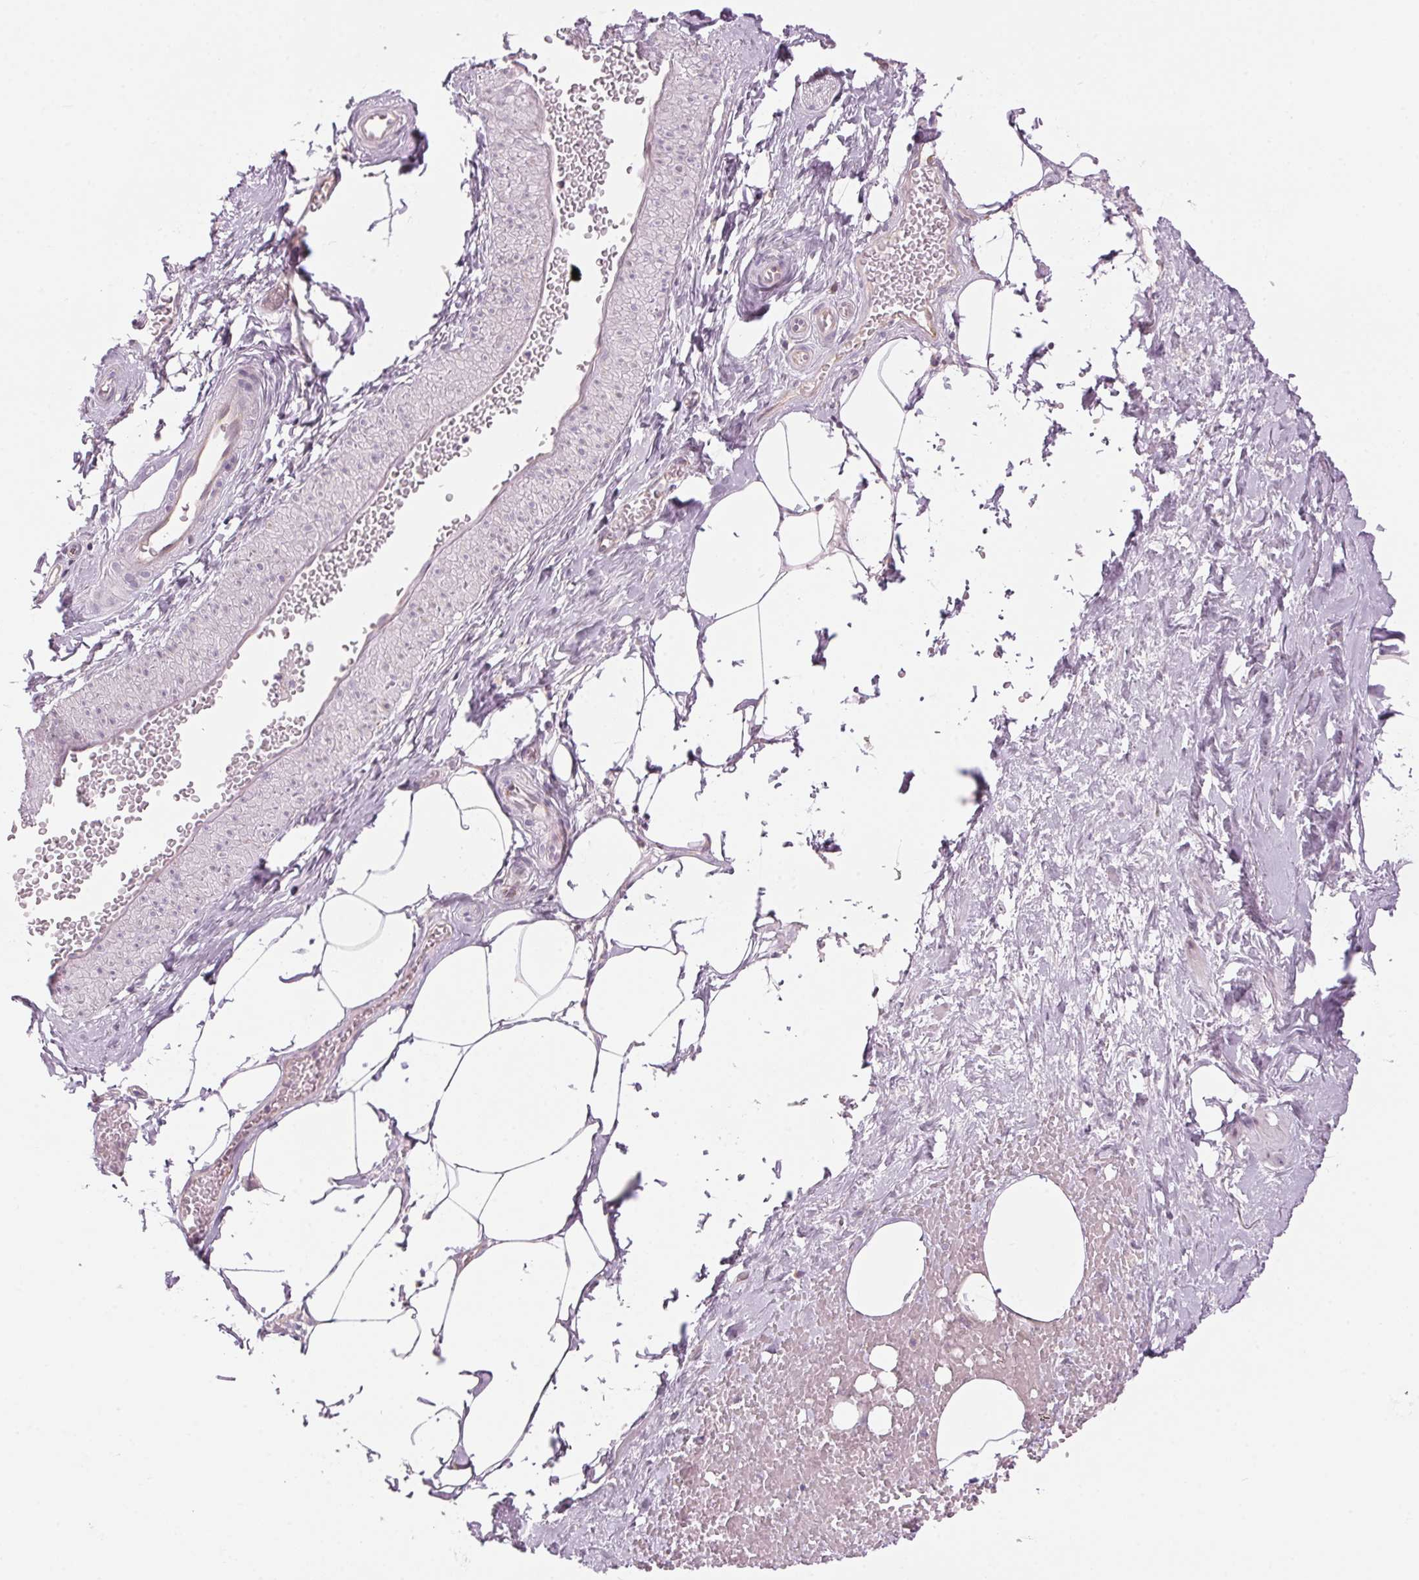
{"staining": {"intensity": "negative", "quantity": "none", "location": "none"}, "tissue": "adipose tissue", "cell_type": "Adipocytes", "image_type": "normal", "snomed": [{"axis": "morphology", "description": "Normal tissue, NOS"}, {"axis": "topography", "description": "Prostate"}, {"axis": "topography", "description": "Peripheral nerve tissue"}], "caption": "DAB (3,3'-diaminobenzidine) immunohistochemical staining of benign adipose tissue exhibits no significant staining in adipocytes.", "gene": "GNMT", "patient": {"sex": "male", "age": 55}}